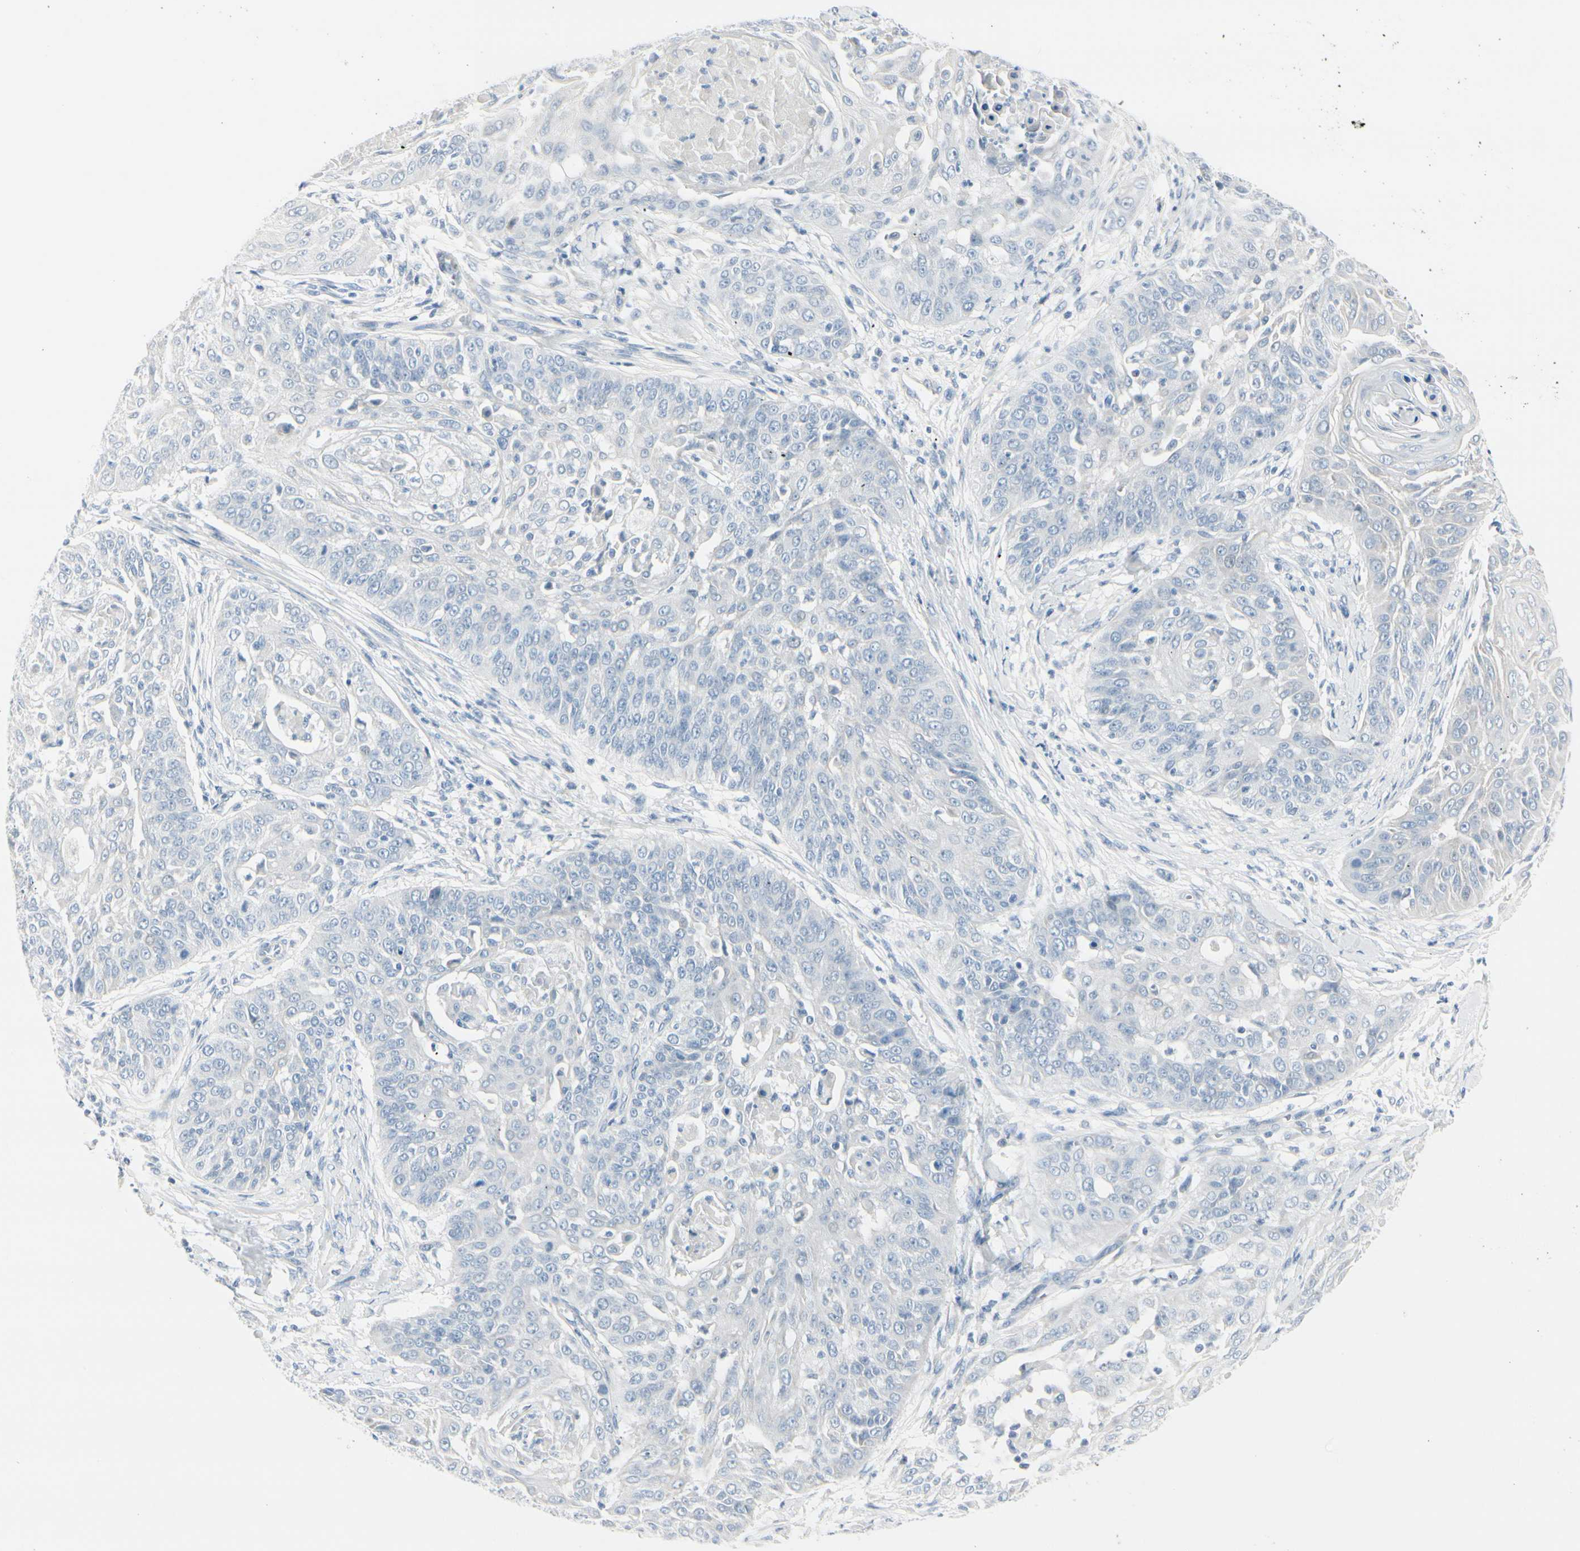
{"staining": {"intensity": "negative", "quantity": "none", "location": "none"}, "tissue": "cervical cancer", "cell_type": "Tumor cells", "image_type": "cancer", "snomed": [{"axis": "morphology", "description": "Squamous cell carcinoma, NOS"}, {"axis": "topography", "description": "Cervix"}], "caption": "IHC of cervical squamous cell carcinoma exhibits no expression in tumor cells.", "gene": "CDHR5", "patient": {"sex": "female", "age": 64}}